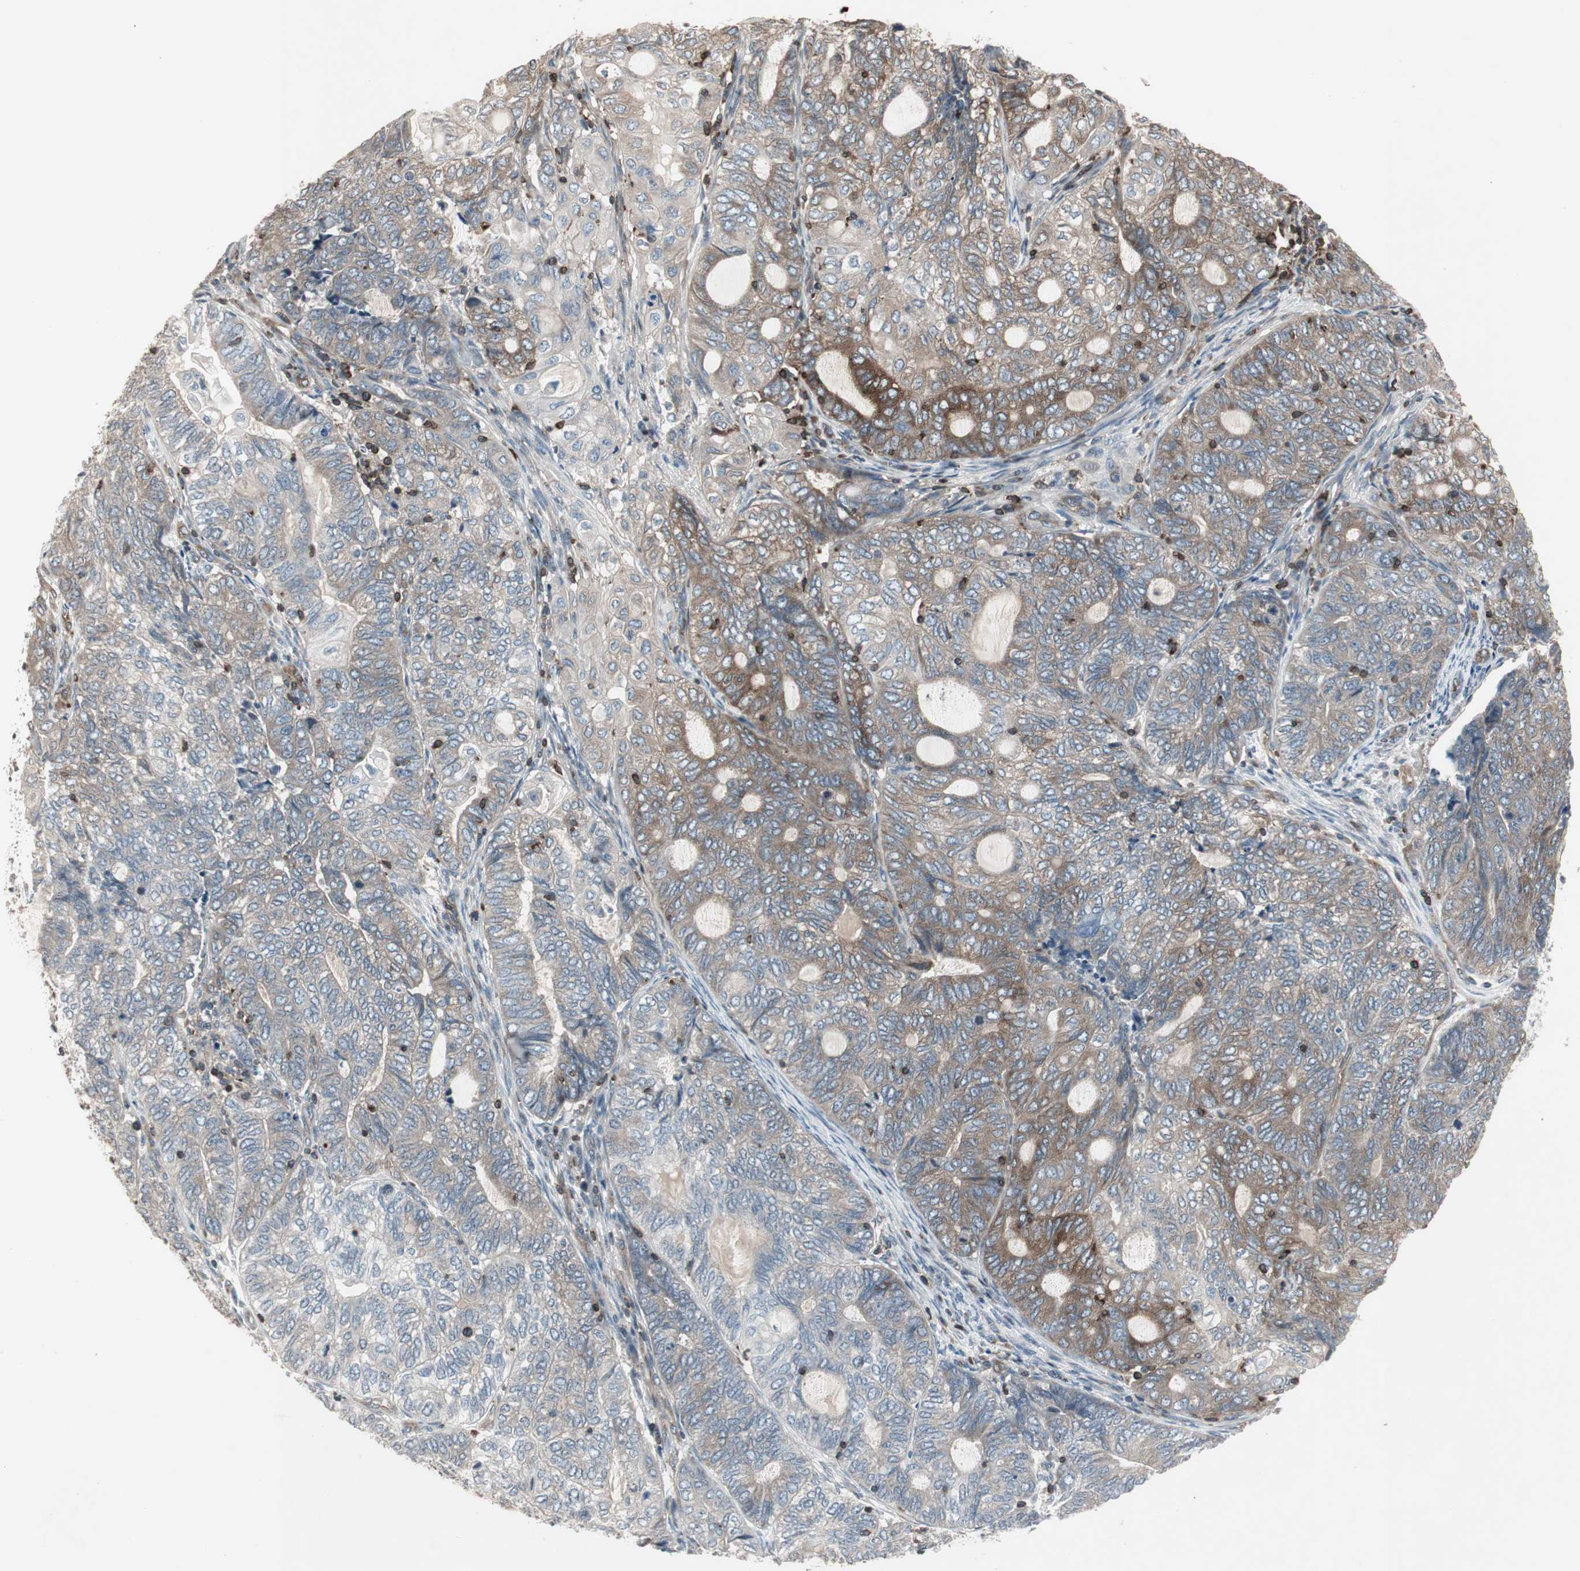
{"staining": {"intensity": "moderate", "quantity": "25%-75%", "location": "cytoplasmic/membranous"}, "tissue": "endometrial cancer", "cell_type": "Tumor cells", "image_type": "cancer", "snomed": [{"axis": "morphology", "description": "Adenocarcinoma, NOS"}, {"axis": "topography", "description": "Uterus"}, {"axis": "topography", "description": "Endometrium"}], "caption": "Protein staining demonstrates moderate cytoplasmic/membranous expression in about 25%-75% of tumor cells in endometrial cancer.", "gene": "ARHGEF1", "patient": {"sex": "female", "age": 70}}